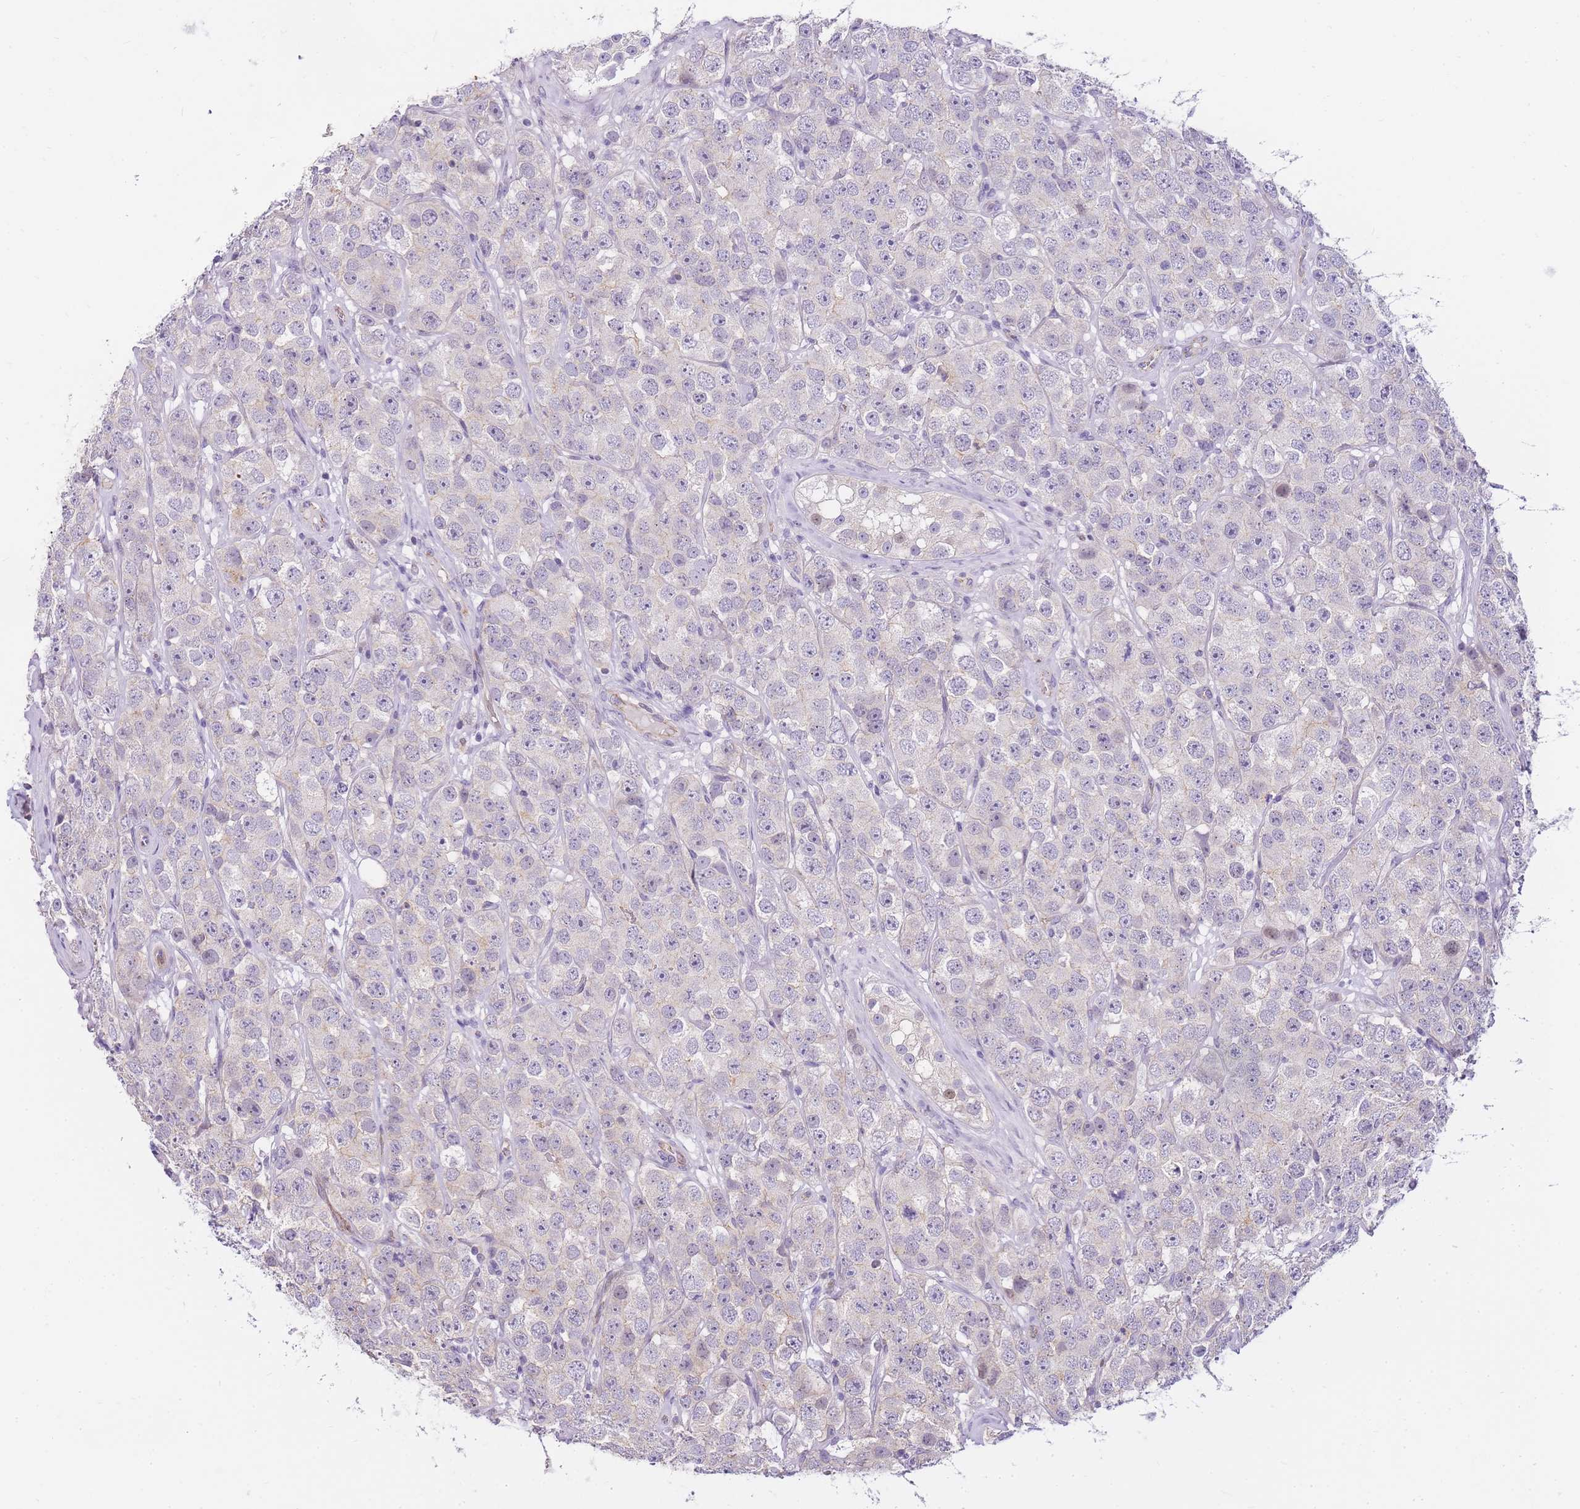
{"staining": {"intensity": "negative", "quantity": "none", "location": "none"}, "tissue": "testis cancer", "cell_type": "Tumor cells", "image_type": "cancer", "snomed": [{"axis": "morphology", "description": "Seminoma, NOS"}, {"axis": "topography", "description": "Testis"}], "caption": "The immunohistochemistry (IHC) image has no significant expression in tumor cells of seminoma (testis) tissue. (Stains: DAB (3,3'-diaminobenzidine) immunohistochemistry (IHC) with hematoxylin counter stain, Microscopy: brightfield microscopy at high magnification).", "gene": "CLBA1", "patient": {"sex": "male", "age": 28}}